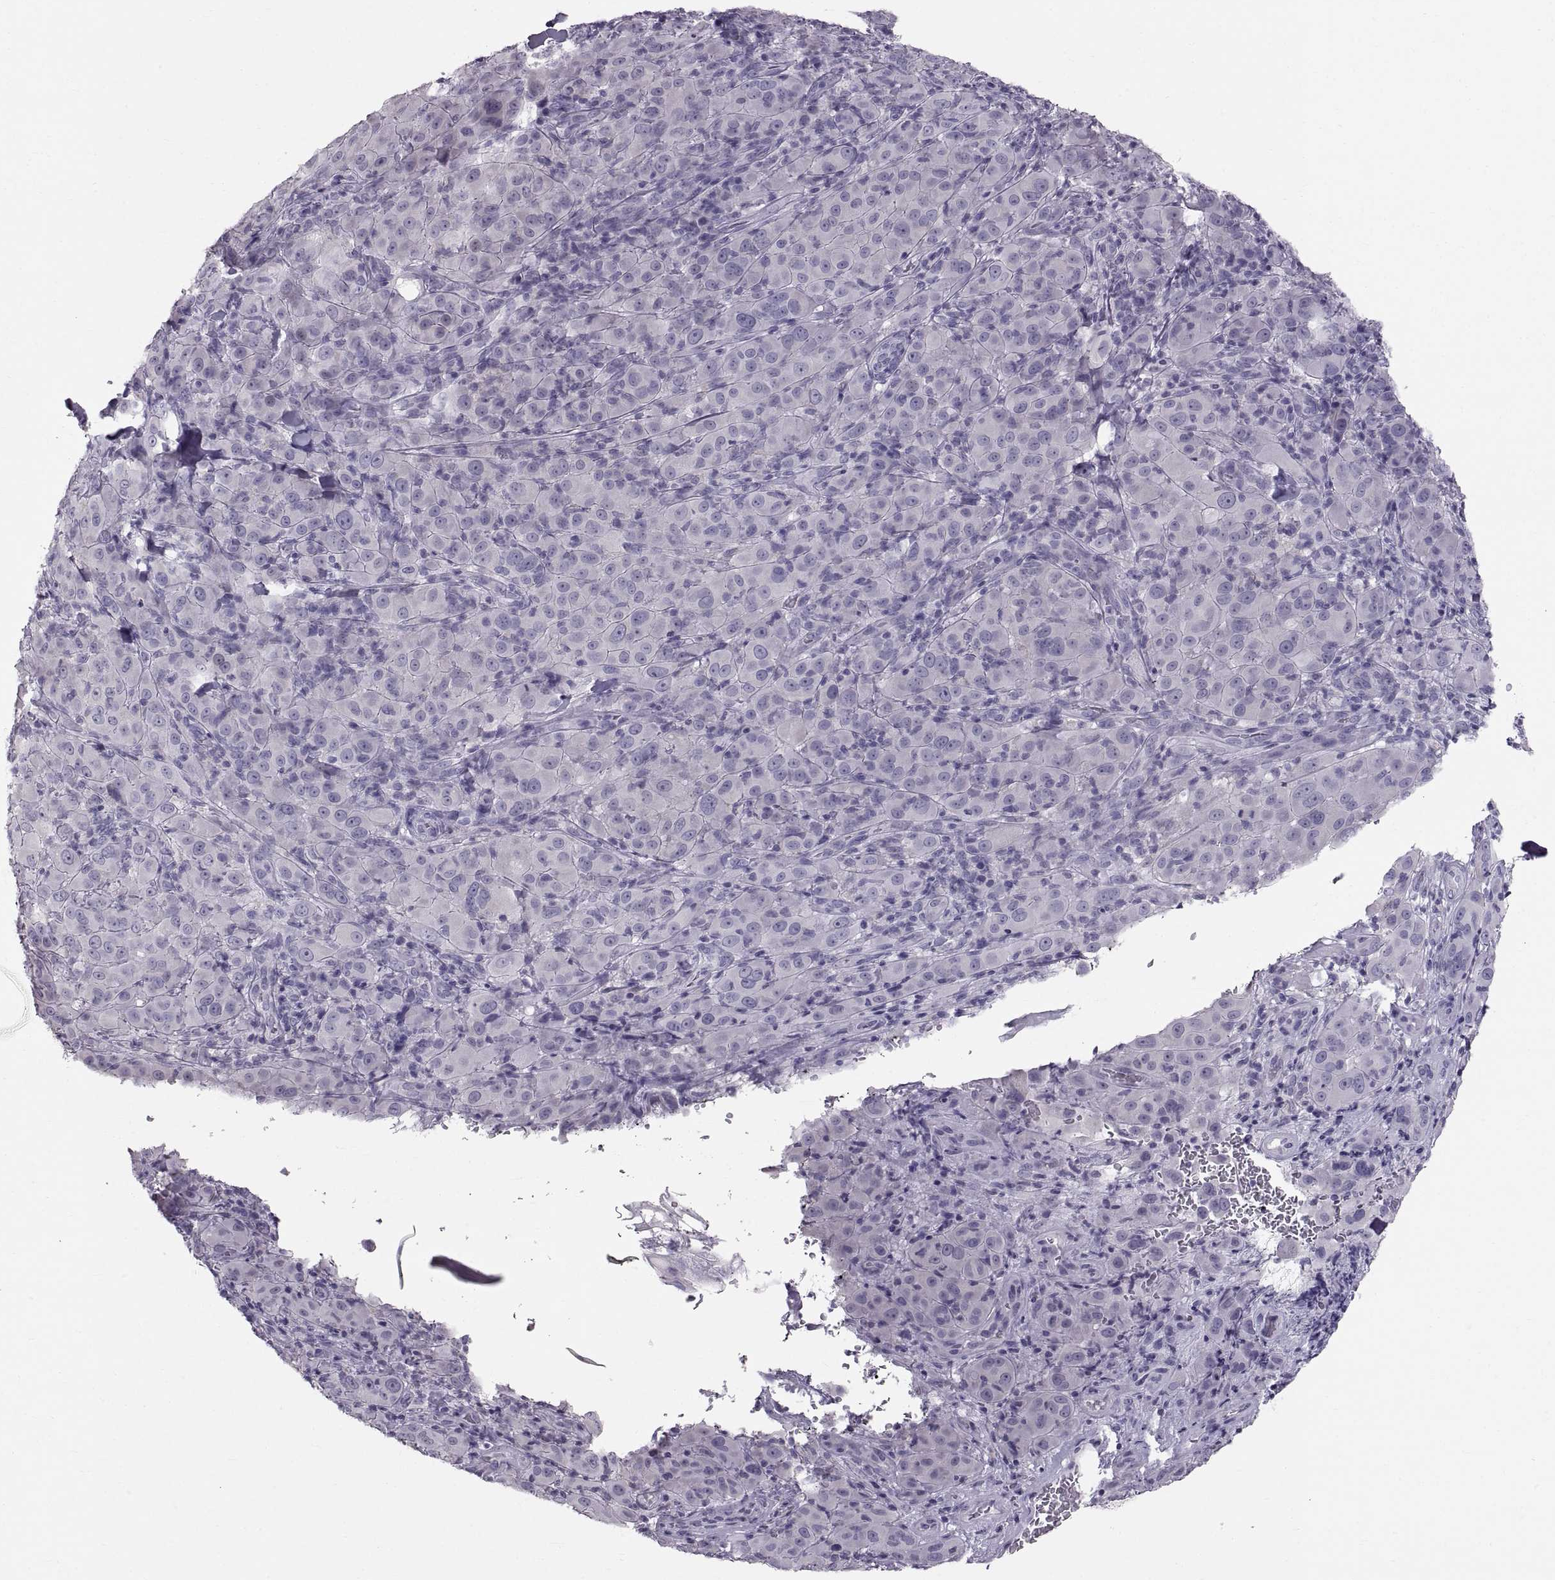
{"staining": {"intensity": "negative", "quantity": "none", "location": "none"}, "tissue": "melanoma", "cell_type": "Tumor cells", "image_type": "cancer", "snomed": [{"axis": "morphology", "description": "Malignant melanoma, NOS"}, {"axis": "topography", "description": "Skin"}], "caption": "This micrograph is of malignant melanoma stained with immunohistochemistry (IHC) to label a protein in brown with the nuclei are counter-stained blue. There is no staining in tumor cells.", "gene": "WBP2NL", "patient": {"sex": "female", "age": 87}}